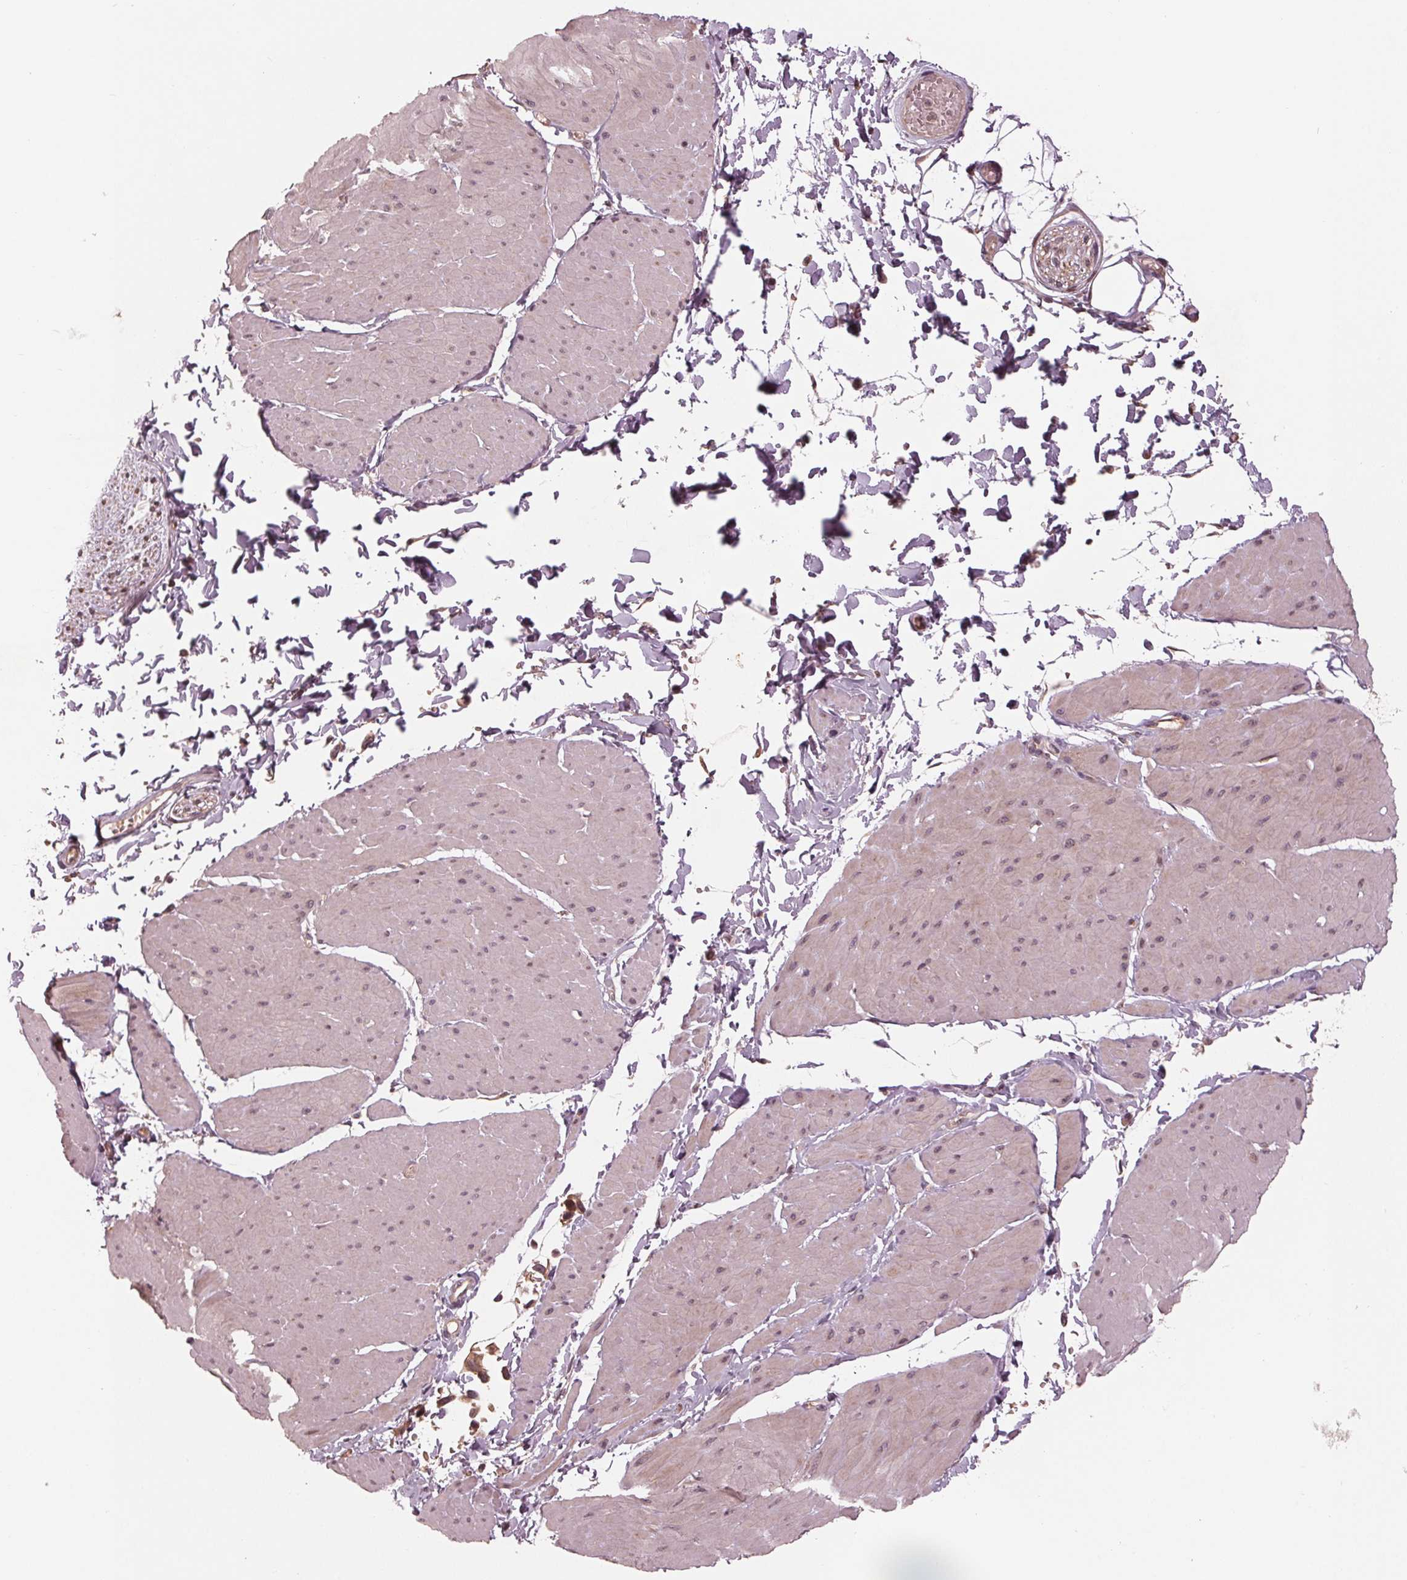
{"staining": {"intensity": "negative", "quantity": "none", "location": "none"}, "tissue": "adipose tissue", "cell_type": "Adipocytes", "image_type": "normal", "snomed": [{"axis": "morphology", "description": "Normal tissue, NOS"}, {"axis": "topography", "description": "Smooth muscle"}, {"axis": "topography", "description": "Peripheral nerve tissue"}], "caption": "Immunohistochemical staining of benign human adipose tissue shows no significant expression in adipocytes. Nuclei are stained in blue.", "gene": "ZNF471", "patient": {"sex": "male", "age": 58}}